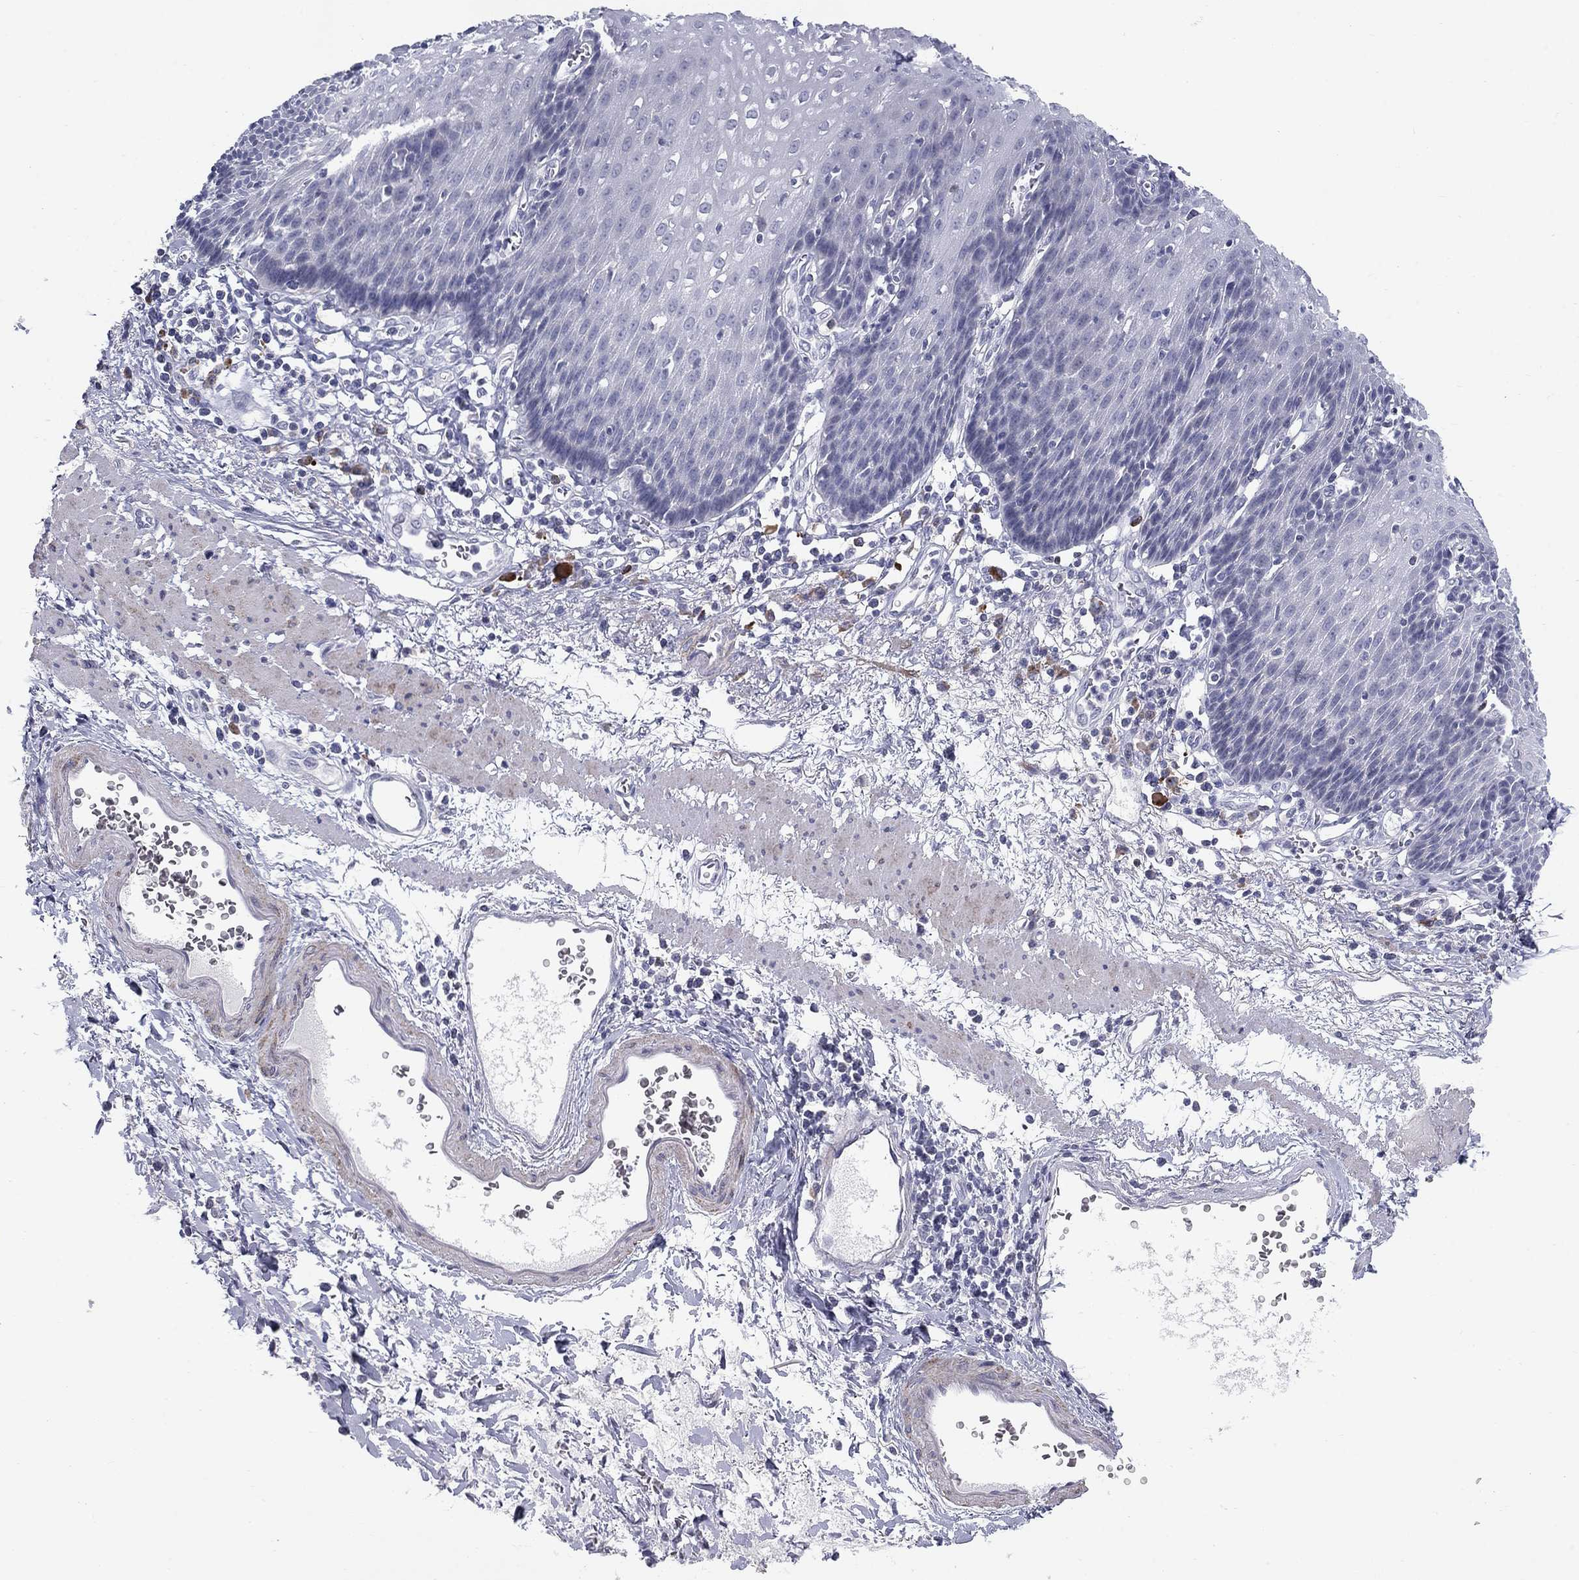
{"staining": {"intensity": "negative", "quantity": "none", "location": "none"}, "tissue": "esophagus", "cell_type": "Squamous epithelial cells", "image_type": "normal", "snomed": [{"axis": "morphology", "description": "Normal tissue, NOS"}, {"axis": "topography", "description": "Esophagus"}], "caption": "The IHC histopathology image has no significant staining in squamous epithelial cells of esophagus. (IHC, brightfield microscopy, high magnification).", "gene": "NTRK2", "patient": {"sex": "male", "age": 57}}